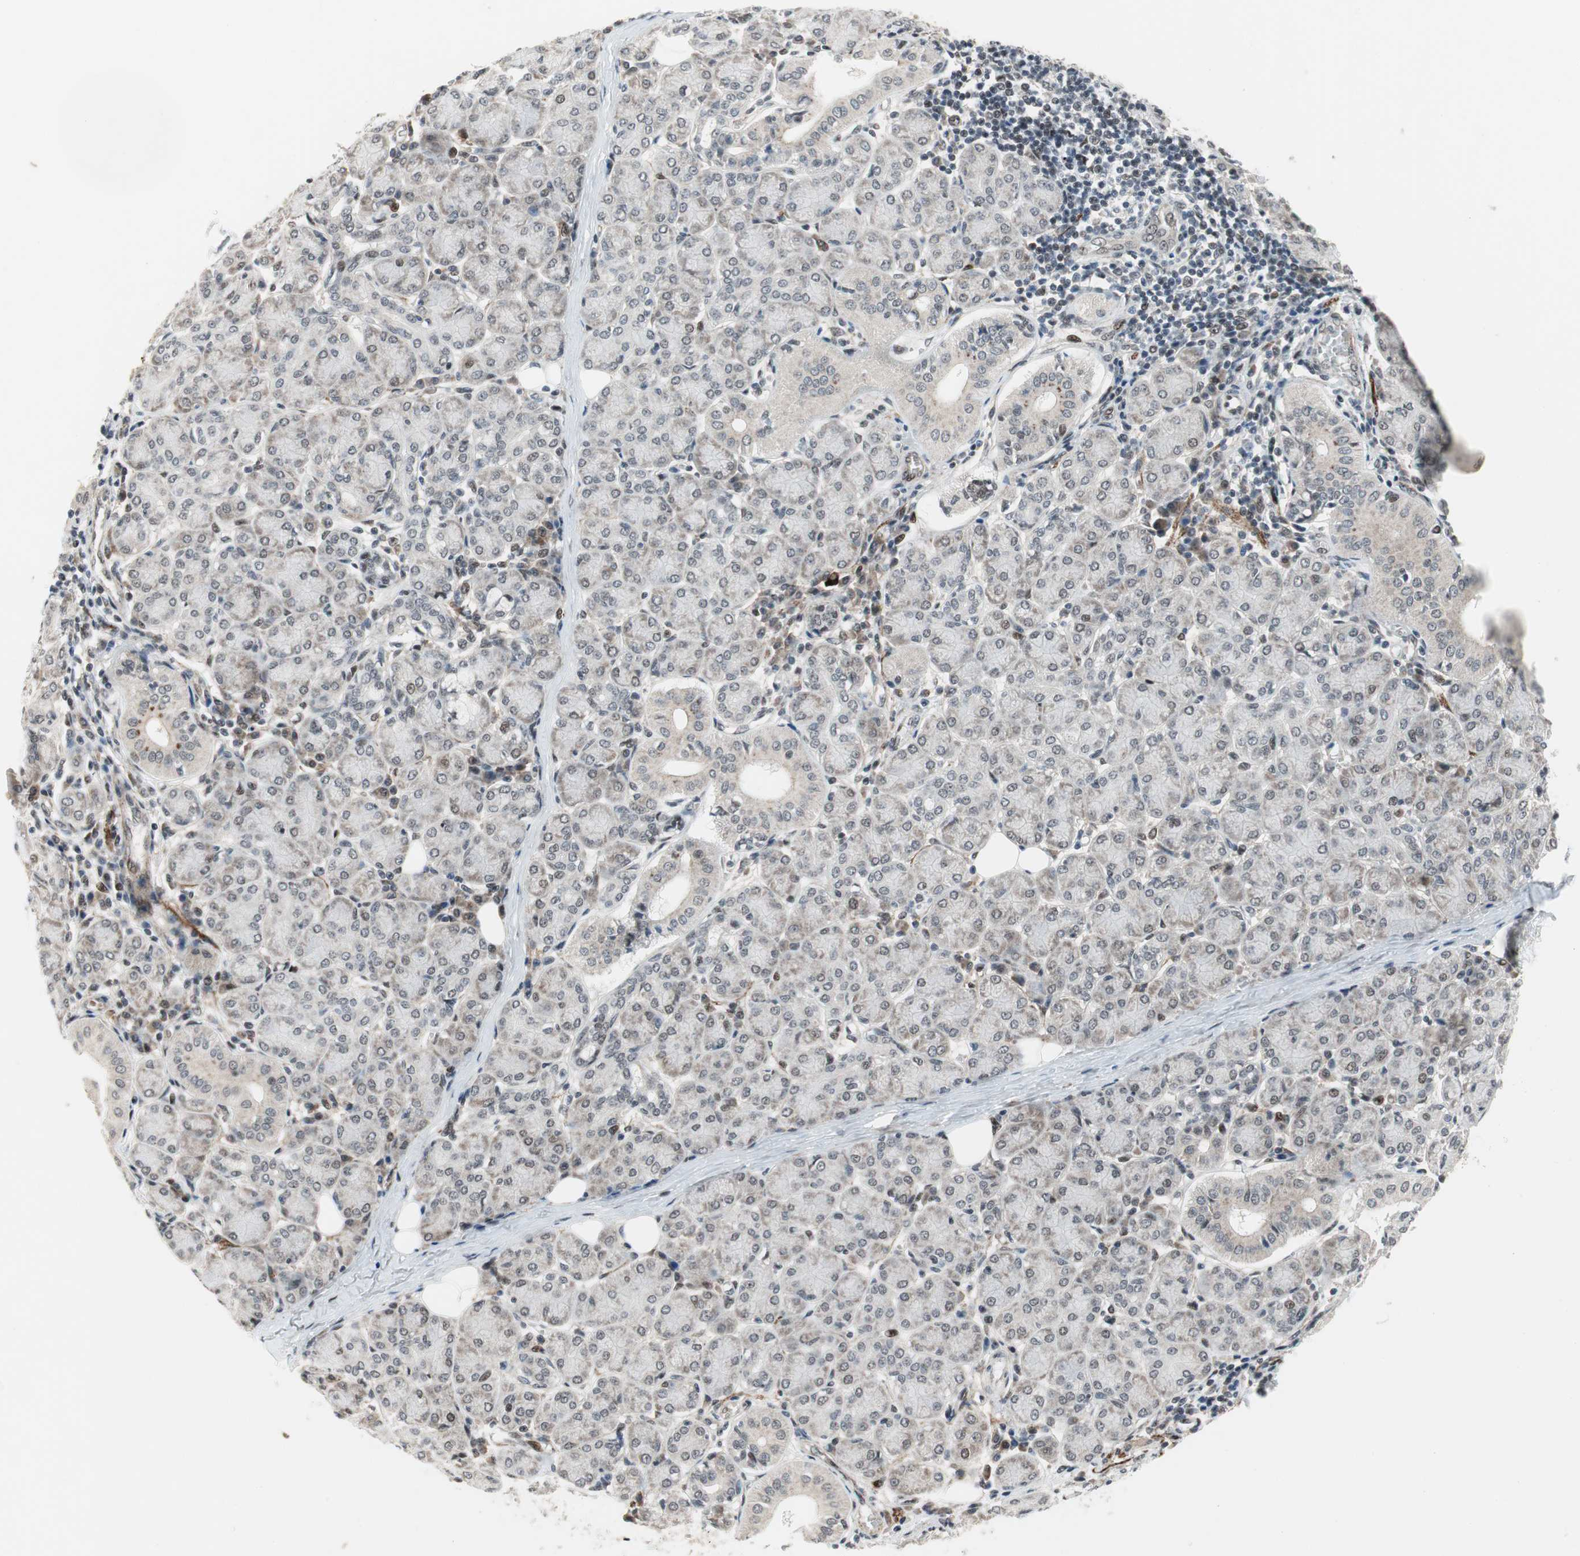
{"staining": {"intensity": "strong", "quantity": ">75%", "location": "nuclear"}, "tissue": "salivary gland", "cell_type": "Glandular cells", "image_type": "normal", "snomed": [{"axis": "morphology", "description": "Normal tissue, NOS"}, {"axis": "morphology", "description": "Inflammation, NOS"}, {"axis": "topography", "description": "Lymph node"}, {"axis": "topography", "description": "Salivary gland"}], "caption": "Protein analysis of unremarkable salivary gland shows strong nuclear positivity in about >75% of glandular cells. (DAB IHC with brightfield microscopy, high magnification).", "gene": "TCF12", "patient": {"sex": "male", "age": 3}}